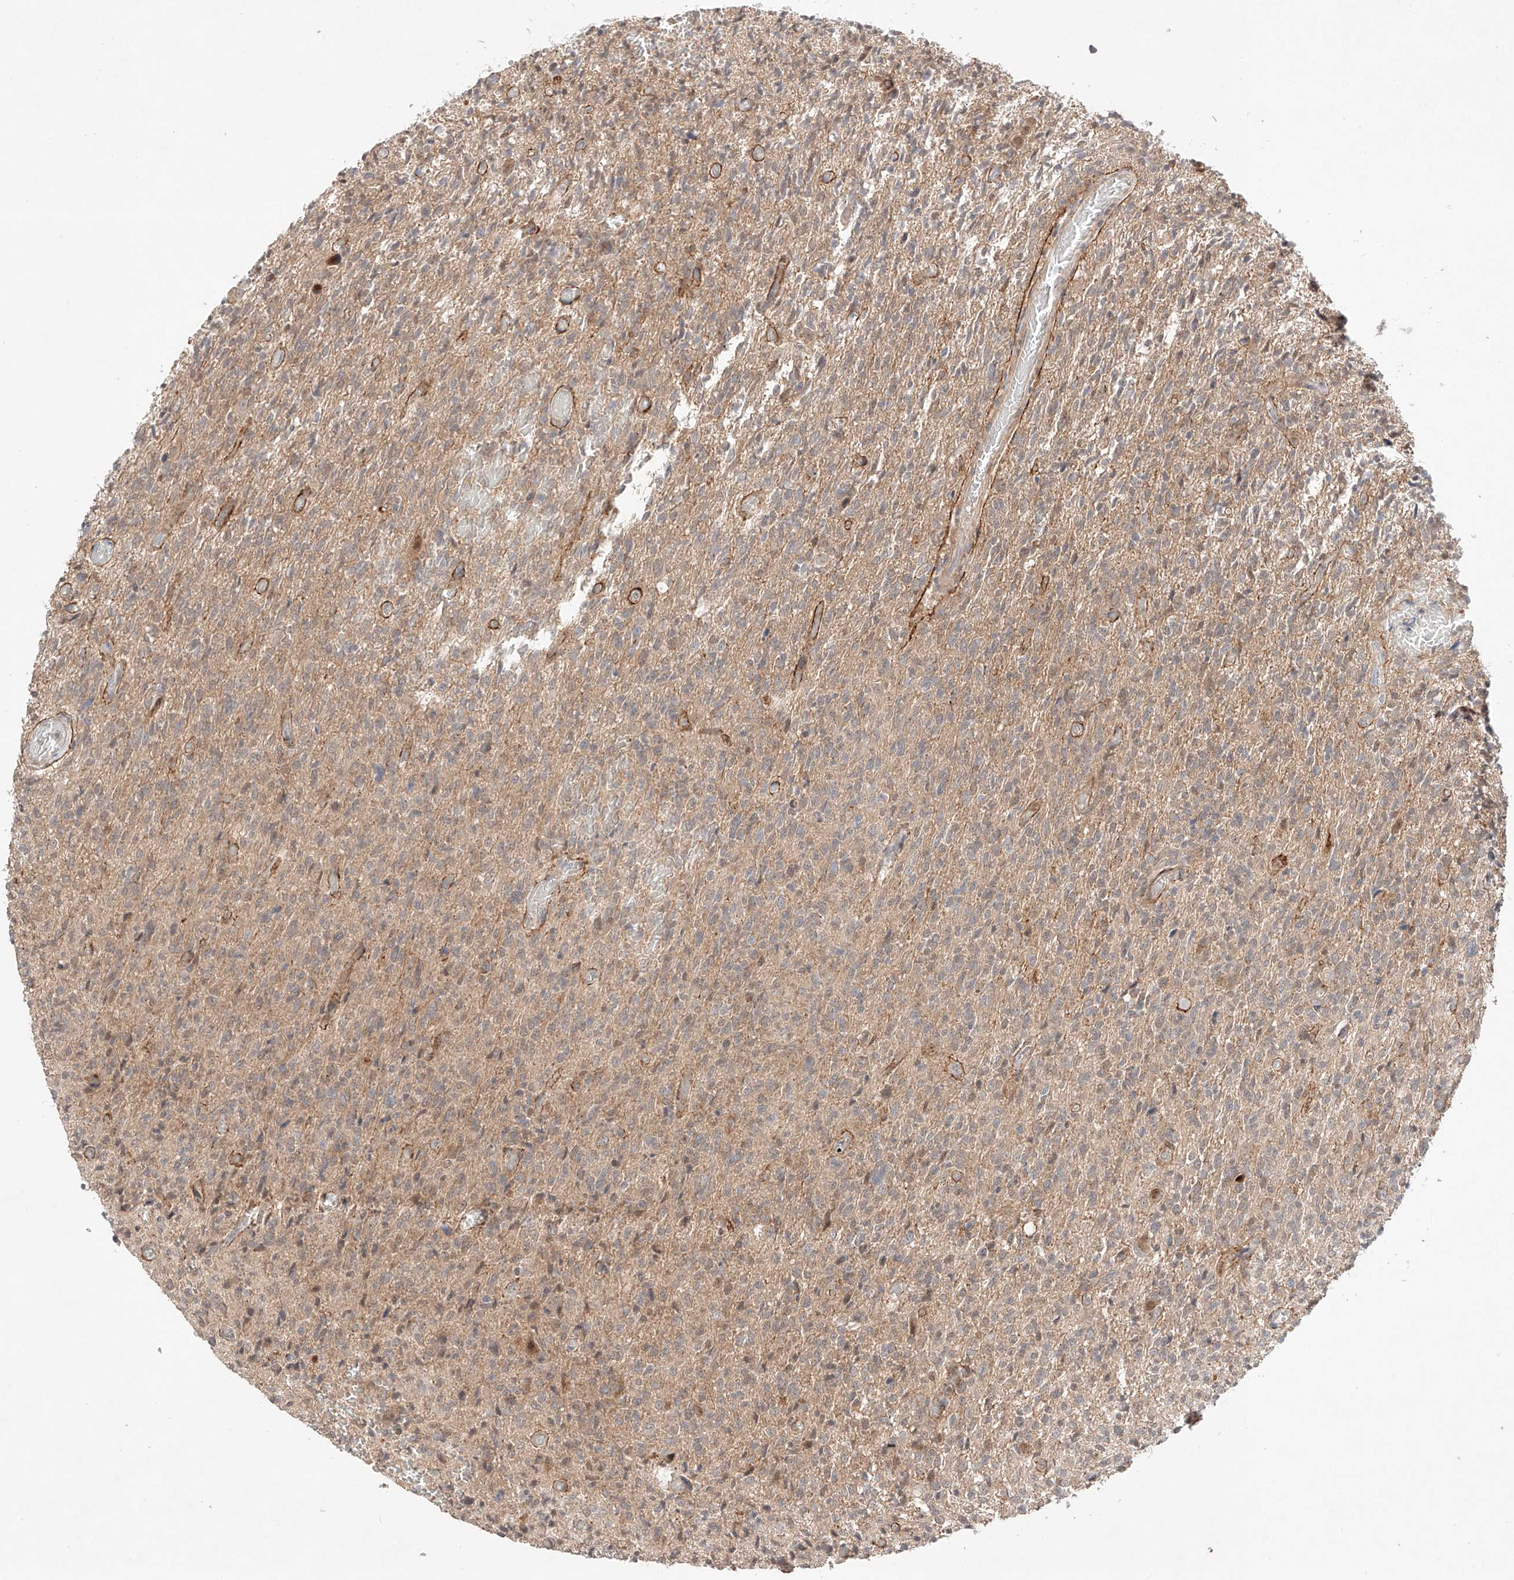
{"staining": {"intensity": "weak", "quantity": "<25%", "location": "cytoplasmic/membranous"}, "tissue": "glioma", "cell_type": "Tumor cells", "image_type": "cancer", "snomed": [{"axis": "morphology", "description": "Glioma, malignant, High grade"}, {"axis": "topography", "description": "Brain"}], "caption": "High magnification brightfield microscopy of glioma stained with DAB (brown) and counterstained with hematoxylin (blue): tumor cells show no significant expression.", "gene": "TSR2", "patient": {"sex": "female", "age": 57}}